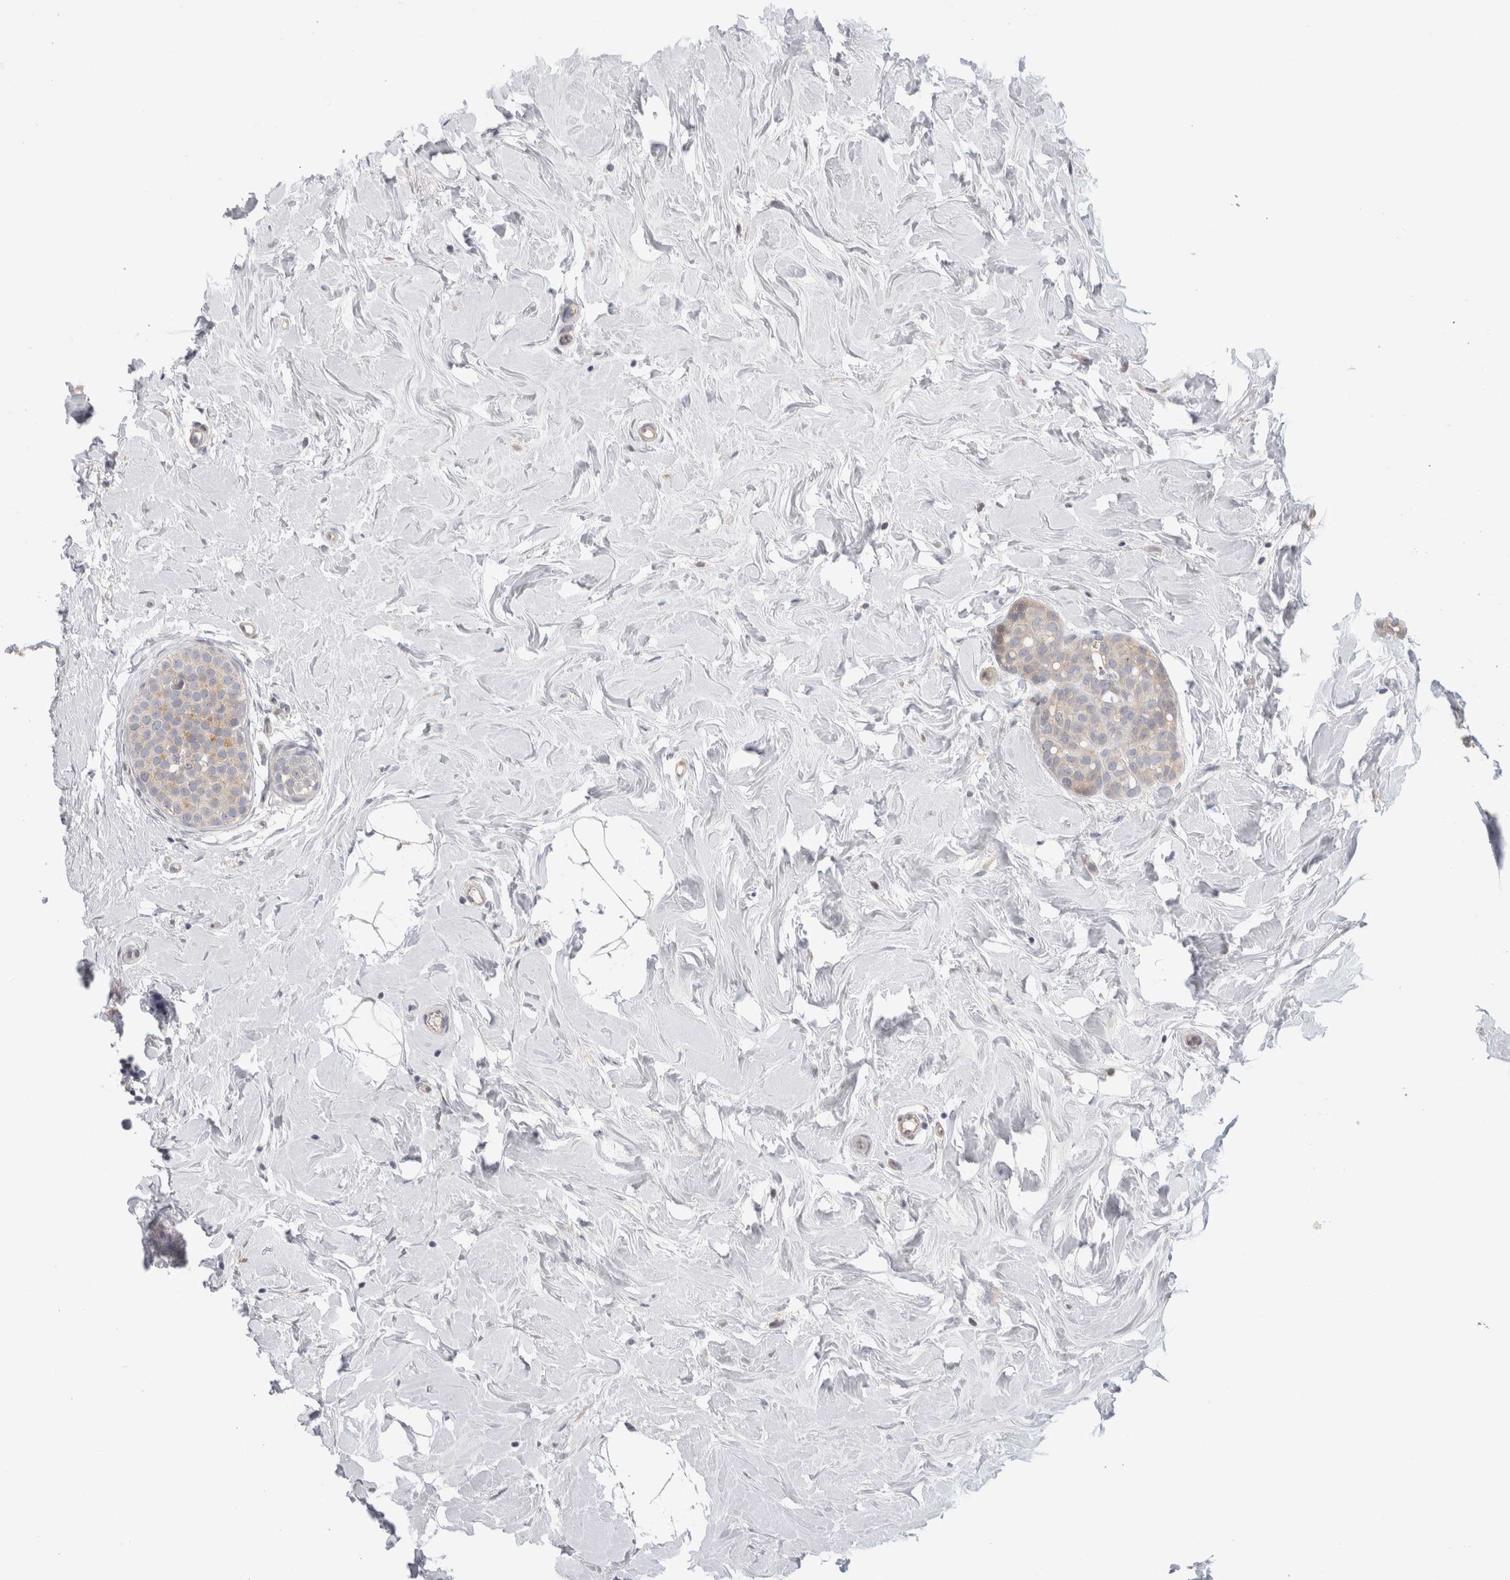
{"staining": {"intensity": "weak", "quantity": "<25%", "location": "cytoplasmic/membranous"}, "tissue": "breast cancer", "cell_type": "Tumor cells", "image_type": "cancer", "snomed": [{"axis": "morphology", "description": "Lobular carcinoma, in situ"}, {"axis": "morphology", "description": "Lobular carcinoma"}, {"axis": "topography", "description": "Breast"}], "caption": "IHC micrograph of breast cancer stained for a protein (brown), which exhibits no positivity in tumor cells.", "gene": "SYTL5", "patient": {"sex": "female", "age": 41}}